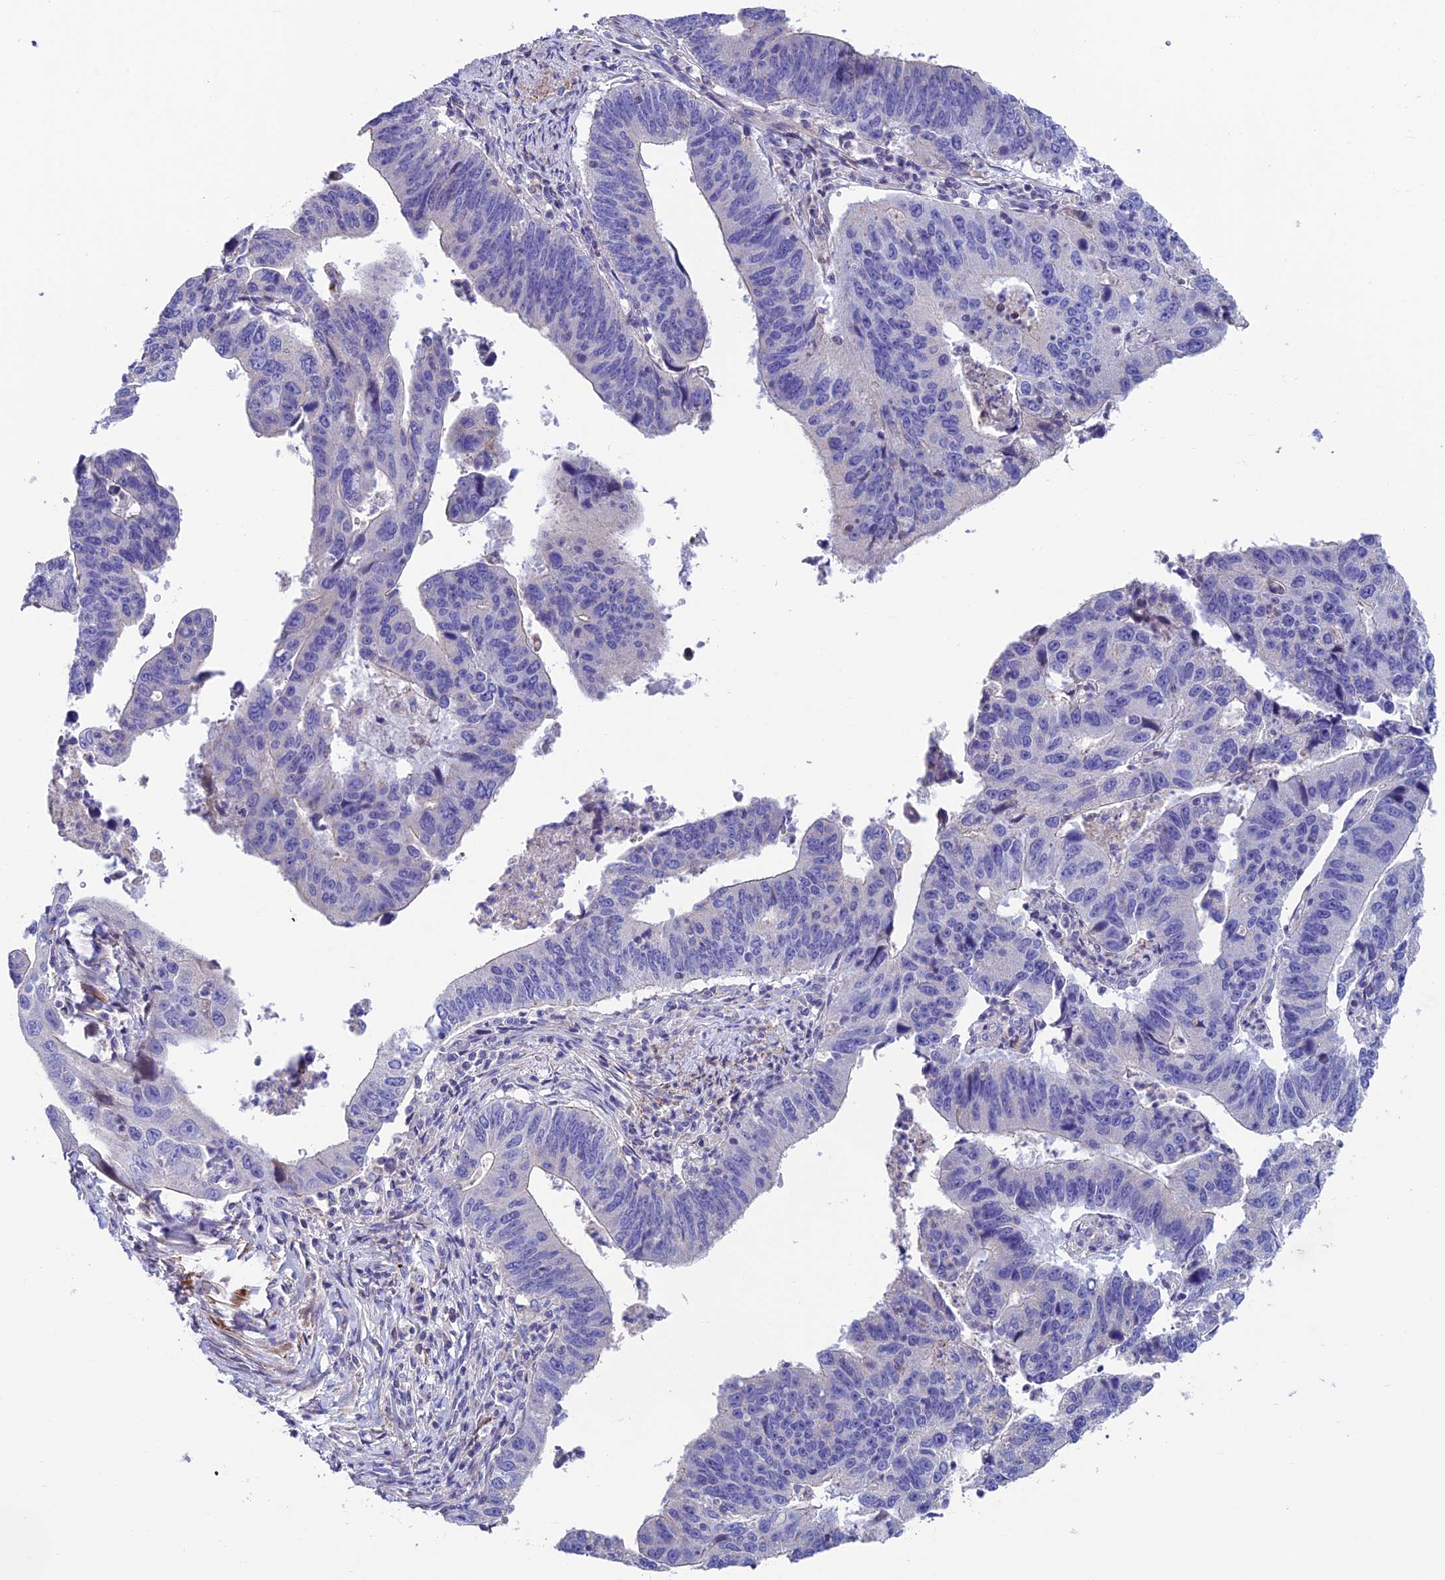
{"staining": {"intensity": "negative", "quantity": "none", "location": "none"}, "tissue": "stomach cancer", "cell_type": "Tumor cells", "image_type": "cancer", "snomed": [{"axis": "morphology", "description": "Adenocarcinoma, NOS"}, {"axis": "topography", "description": "Stomach"}], "caption": "A high-resolution histopathology image shows immunohistochemistry (IHC) staining of stomach cancer, which displays no significant staining in tumor cells. (Stains: DAB IHC with hematoxylin counter stain, Microscopy: brightfield microscopy at high magnification).", "gene": "FAM178B", "patient": {"sex": "male", "age": 59}}